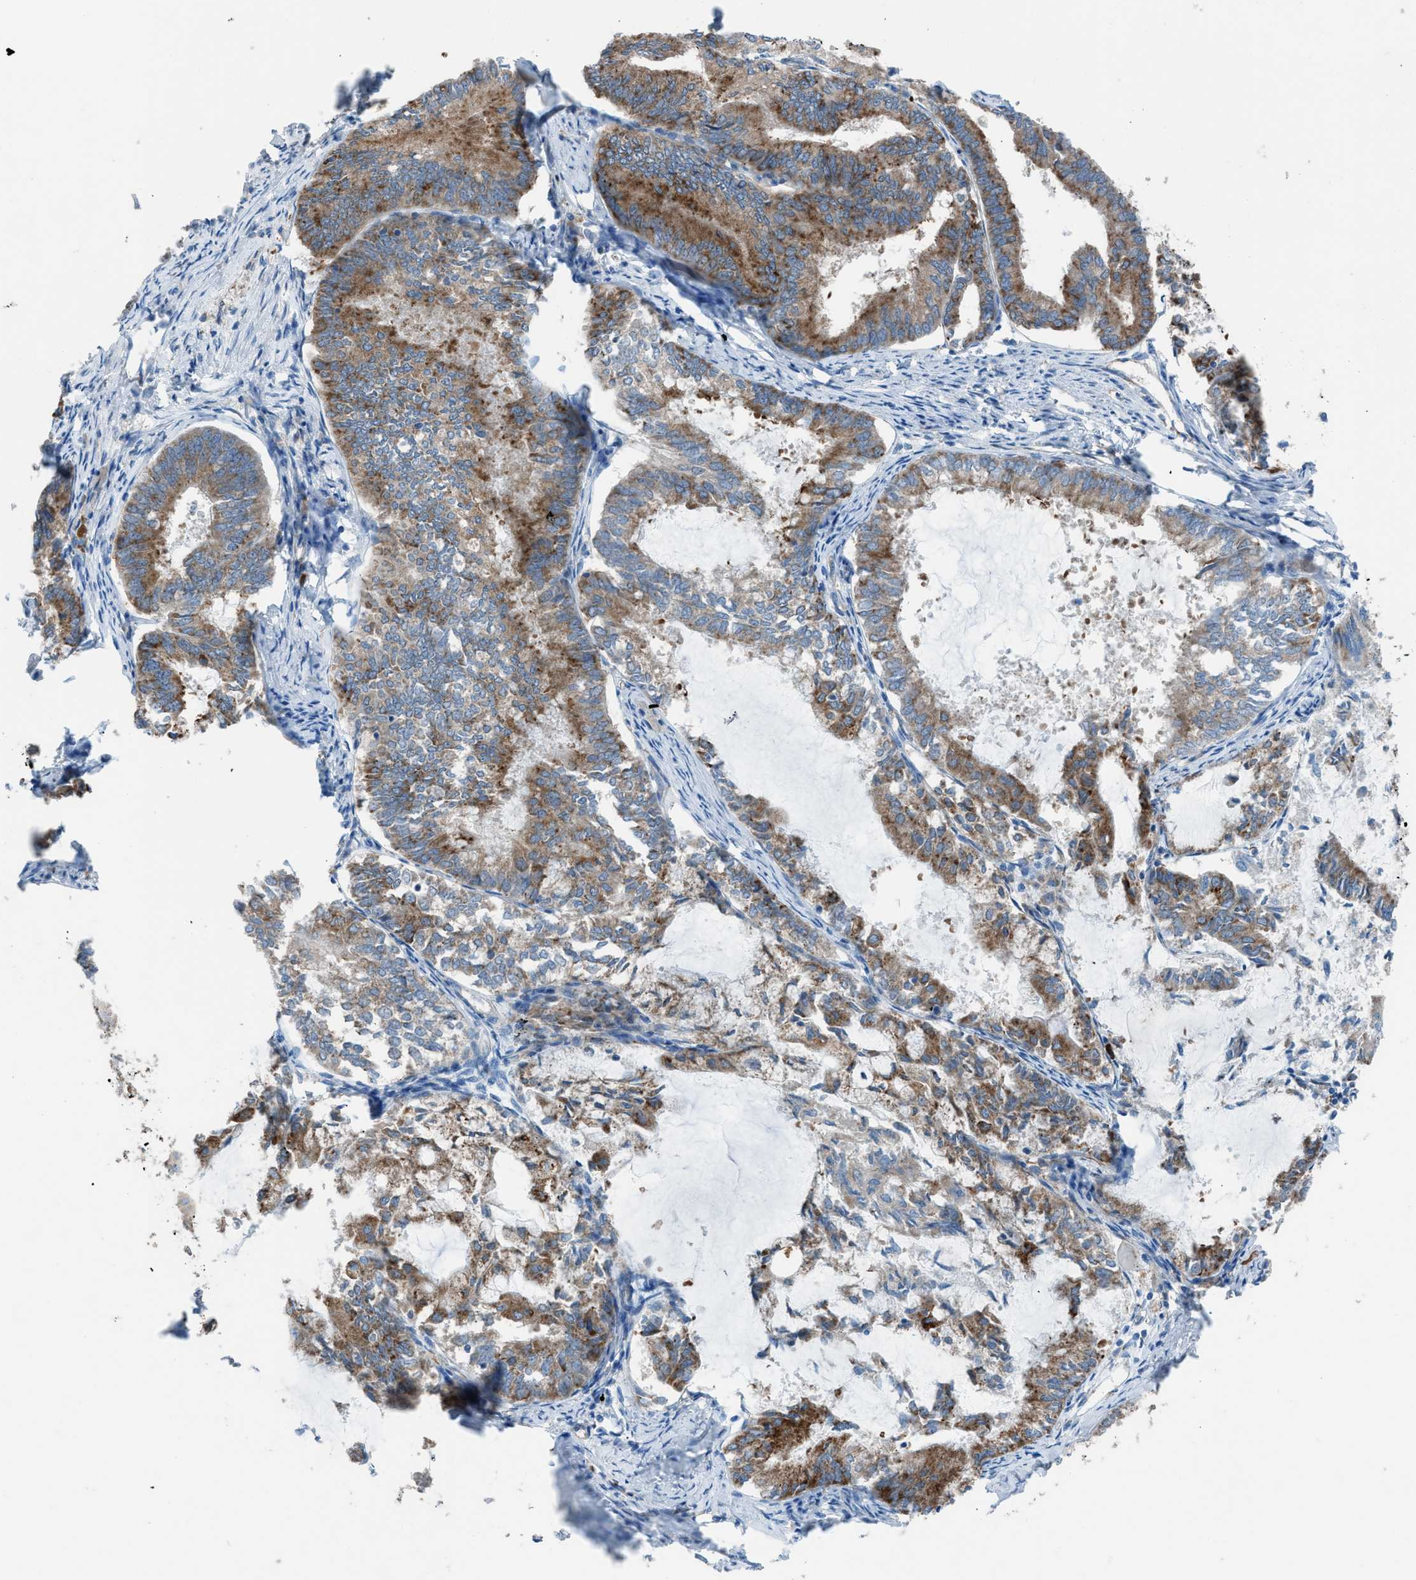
{"staining": {"intensity": "moderate", "quantity": ">75%", "location": "cytoplasmic/membranous"}, "tissue": "endometrial cancer", "cell_type": "Tumor cells", "image_type": "cancer", "snomed": [{"axis": "morphology", "description": "Adenocarcinoma, NOS"}, {"axis": "topography", "description": "Endometrium"}], "caption": "Human endometrial adenocarcinoma stained with a brown dye demonstrates moderate cytoplasmic/membranous positive positivity in about >75% of tumor cells.", "gene": "HEG1", "patient": {"sex": "female", "age": 86}}